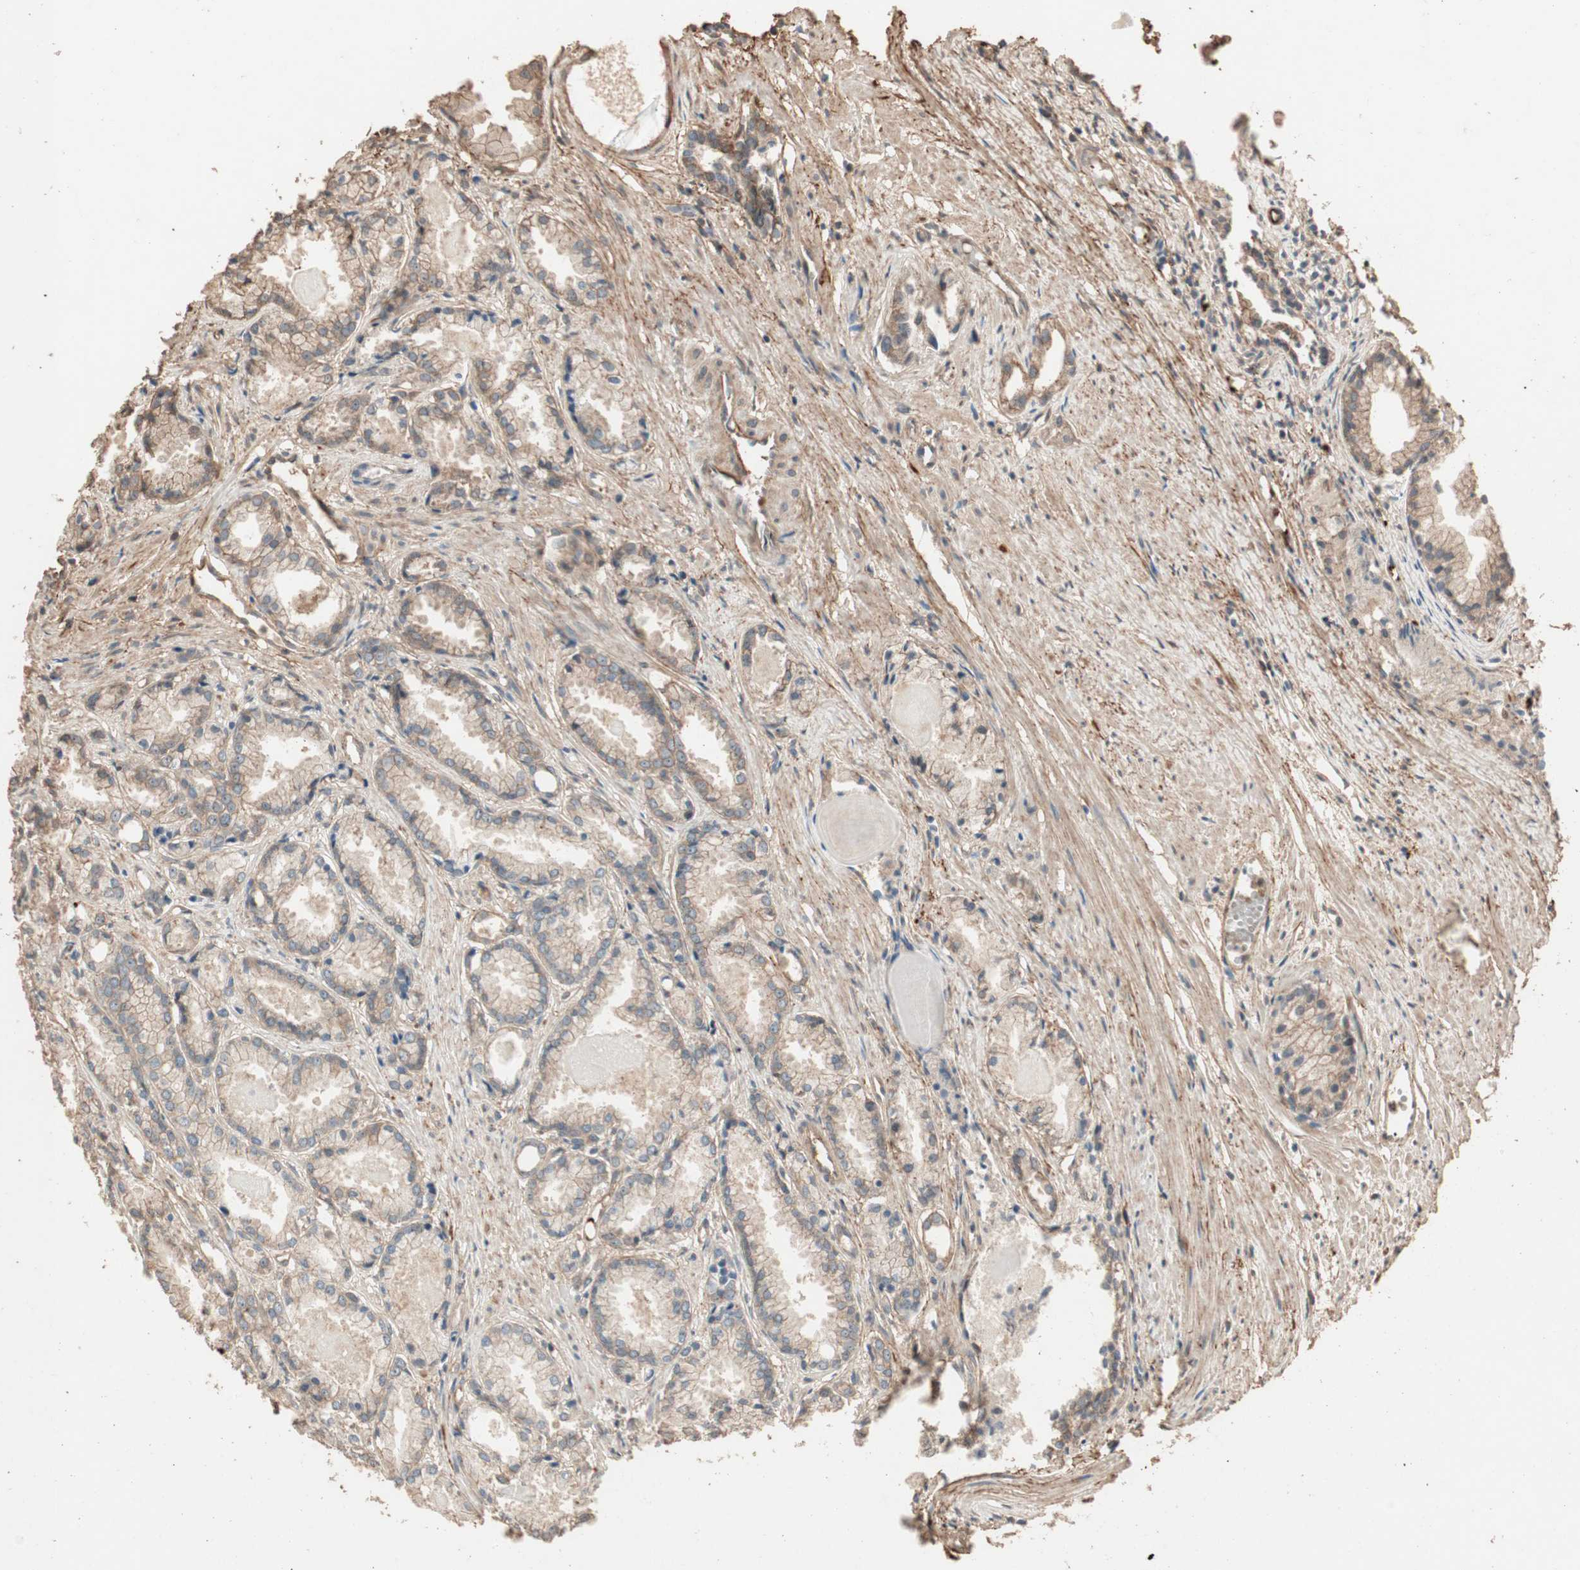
{"staining": {"intensity": "moderate", "quantity": ">75%", "location": "cytoplasmic/membranous"}, "tissue": "prostate cancer", "cell_type": "Tumor cells", "image_type": "cancer", "snomed": [{"axis": "morphology", "description": "Adenocarcinoma, Low grade"}, {"axis": "topography", "description": "Prostate"}], "caption": "High-power microscopy captured an immunohistochemistry (IHC) histopathology image of prostate low-grade adenocarcinoma, revealing moderate cytoplasmic/membranous positivity in approximately >75% of tumor cells.", "gene": "USP20", "patient": {"sex": "male", "age": 72}}